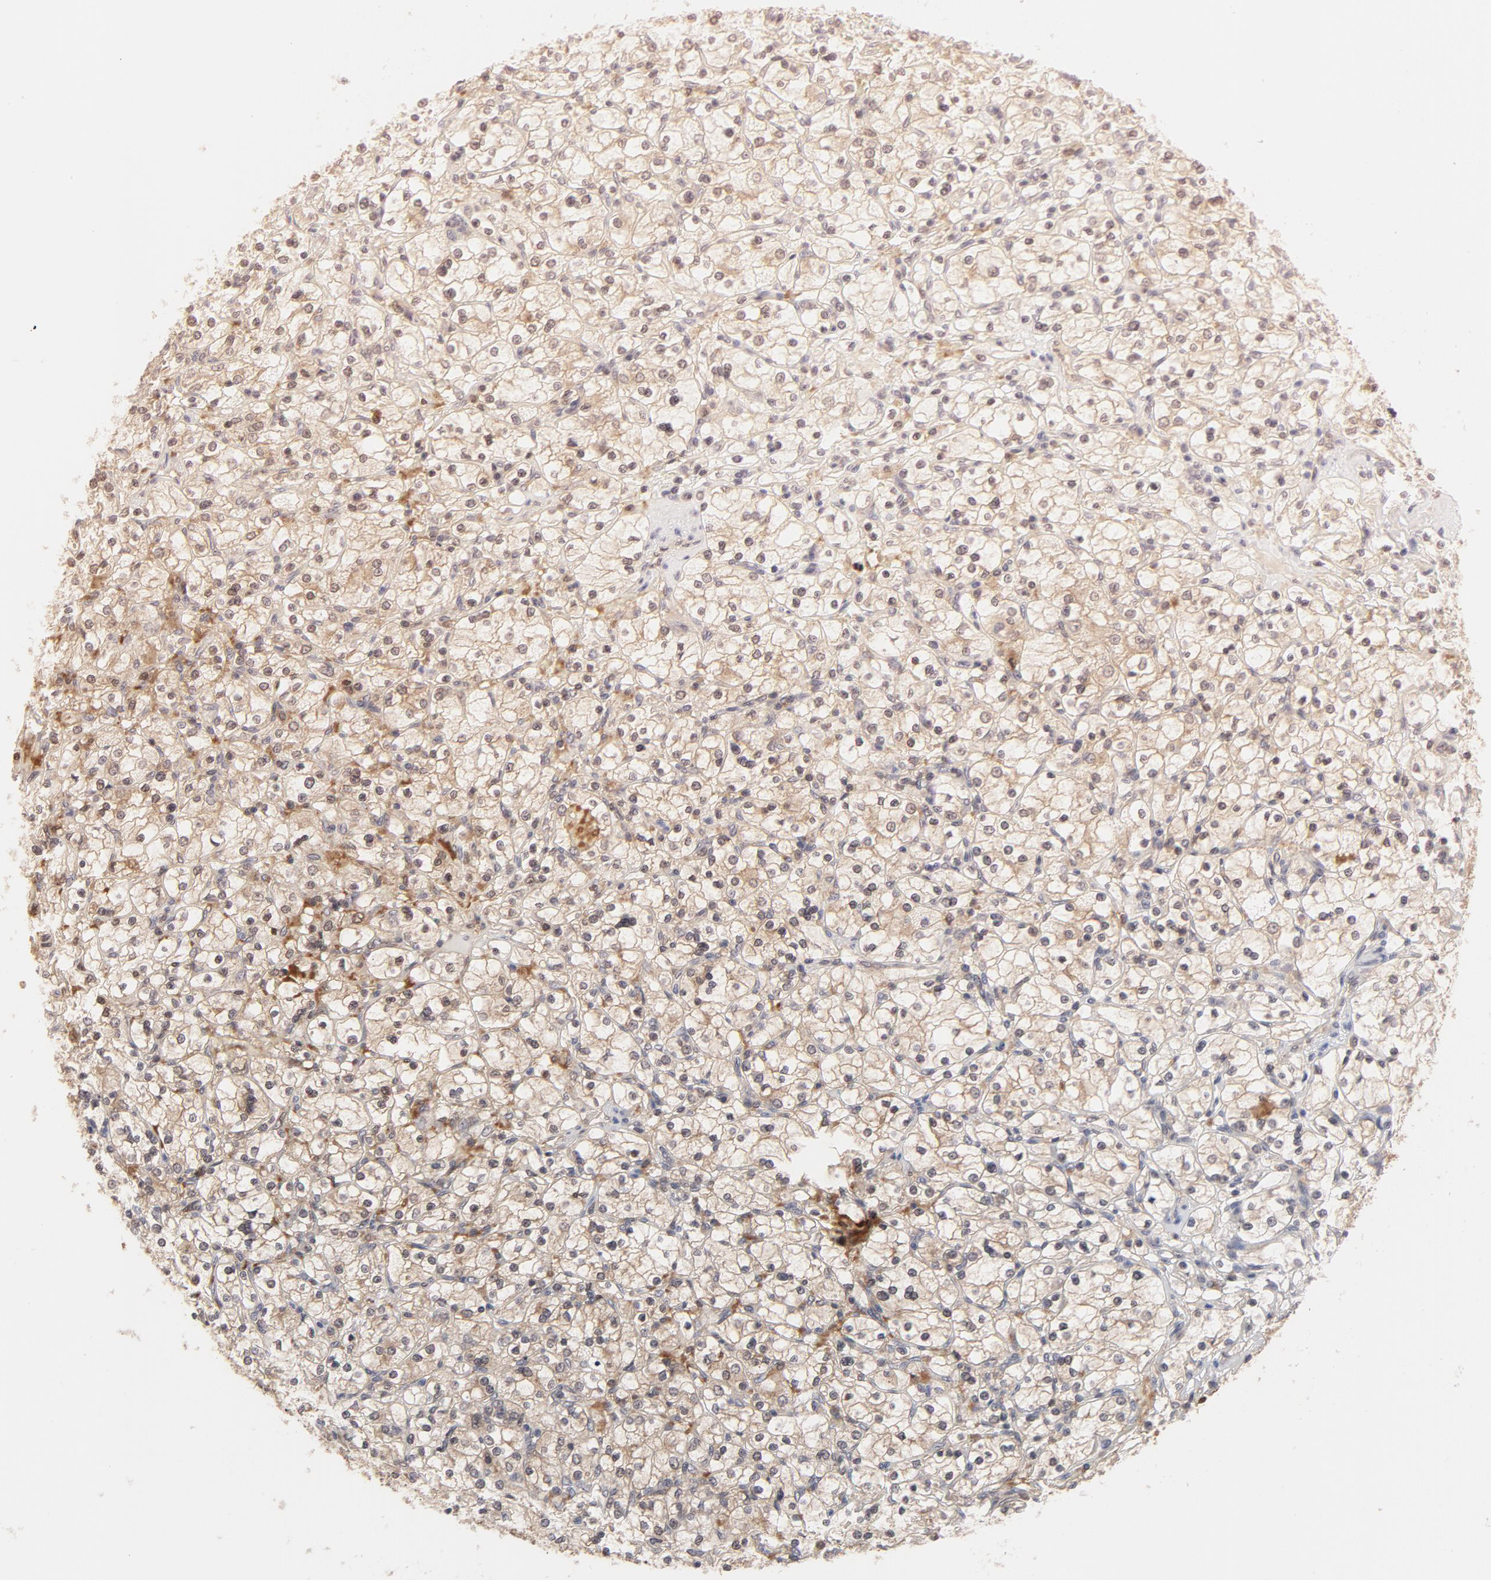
{"staining": {"intensity": "weak", "quantity": ">75%", "location": "cytoplasmic/membranous,nuclear"}, "tissue": "renal cancer", "cell_type": "Tumor cells", "image_type": "cancer", "snomed": [{"axis": "morphology", "description": "Adenocarcinoma, NOS"}, {"axis": "topography", "description": "Kidney"}], "caption": "This micrograph displays immunohistochemistry staining of renal cancer (adenocarcinoma), with low weak cytoplasmic/membranous and nuclear positivity in approximately >75% of tumor cells.", "gene": "PRDX1", "patient": {"sex": "female", "age": 83}}